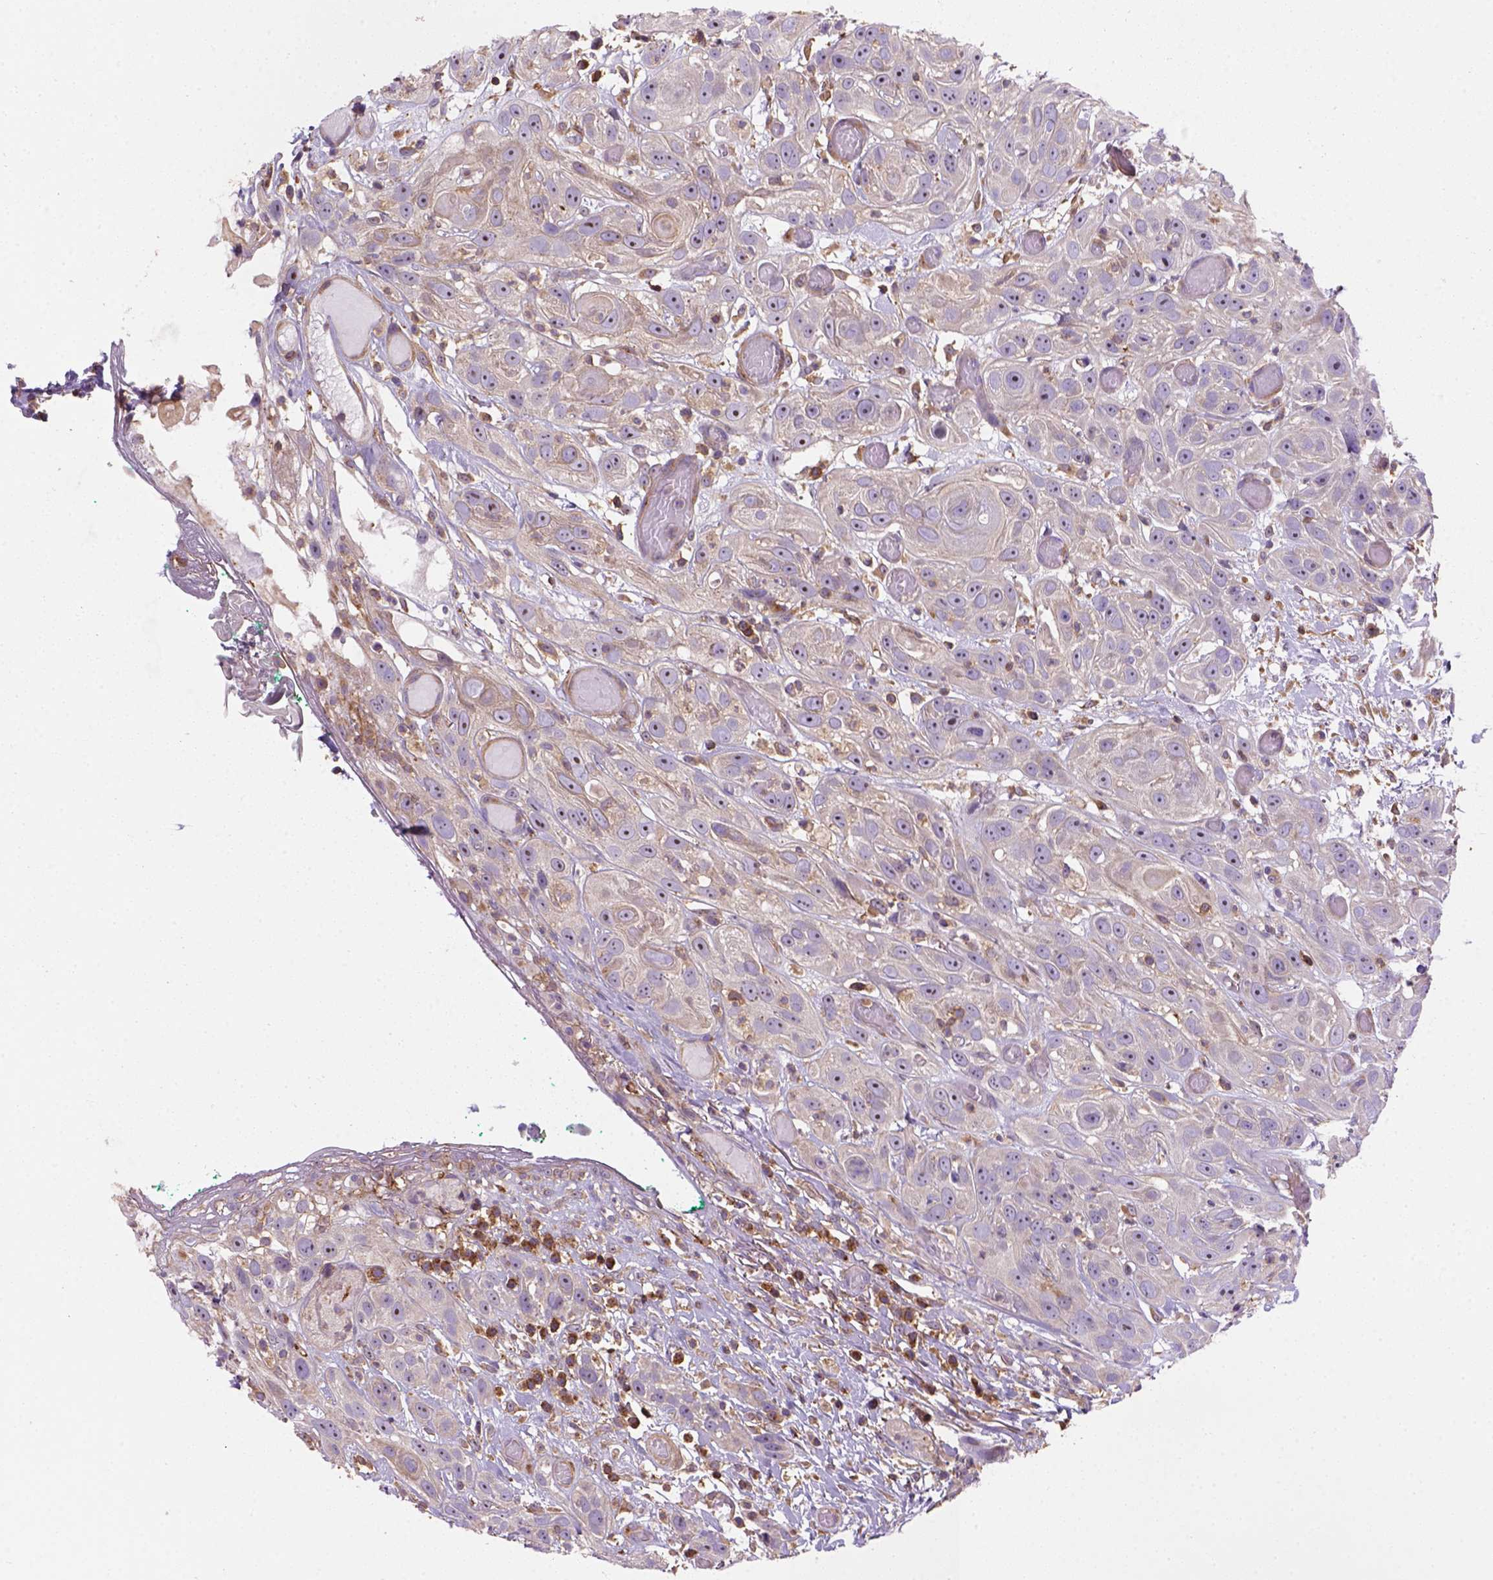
{"staining": {"intensity": "weak", "quantity": "<25%", "location": "cytoplasmic/membranous"}, "tissue": "head and neck cancer", "cell_type": "Tumor cells", "image_type": "cancer", "snomed": [{"axis": "morphology", "description": "Normal tissue, NOS"}, {"axis": "morphology", "description": "Squamous cell carcinoma, NOS"}, {"axis": "topography", "description": "Oral tissue"}, {"axis": "topography", "description": "Salivary gland"}, {"axis": "topography", "description": "Head-Neck"}], "caption": "This photomicrograph is of head and neck cancer (squamous cell carcinoma) stained with immunohistochemistry to label a protein in brown with the nuclei are counter-stained blue. There is no positivity in tumor cells.", "gene": "GPRC5D", "patient": {"sex": "female", "age": 62}}